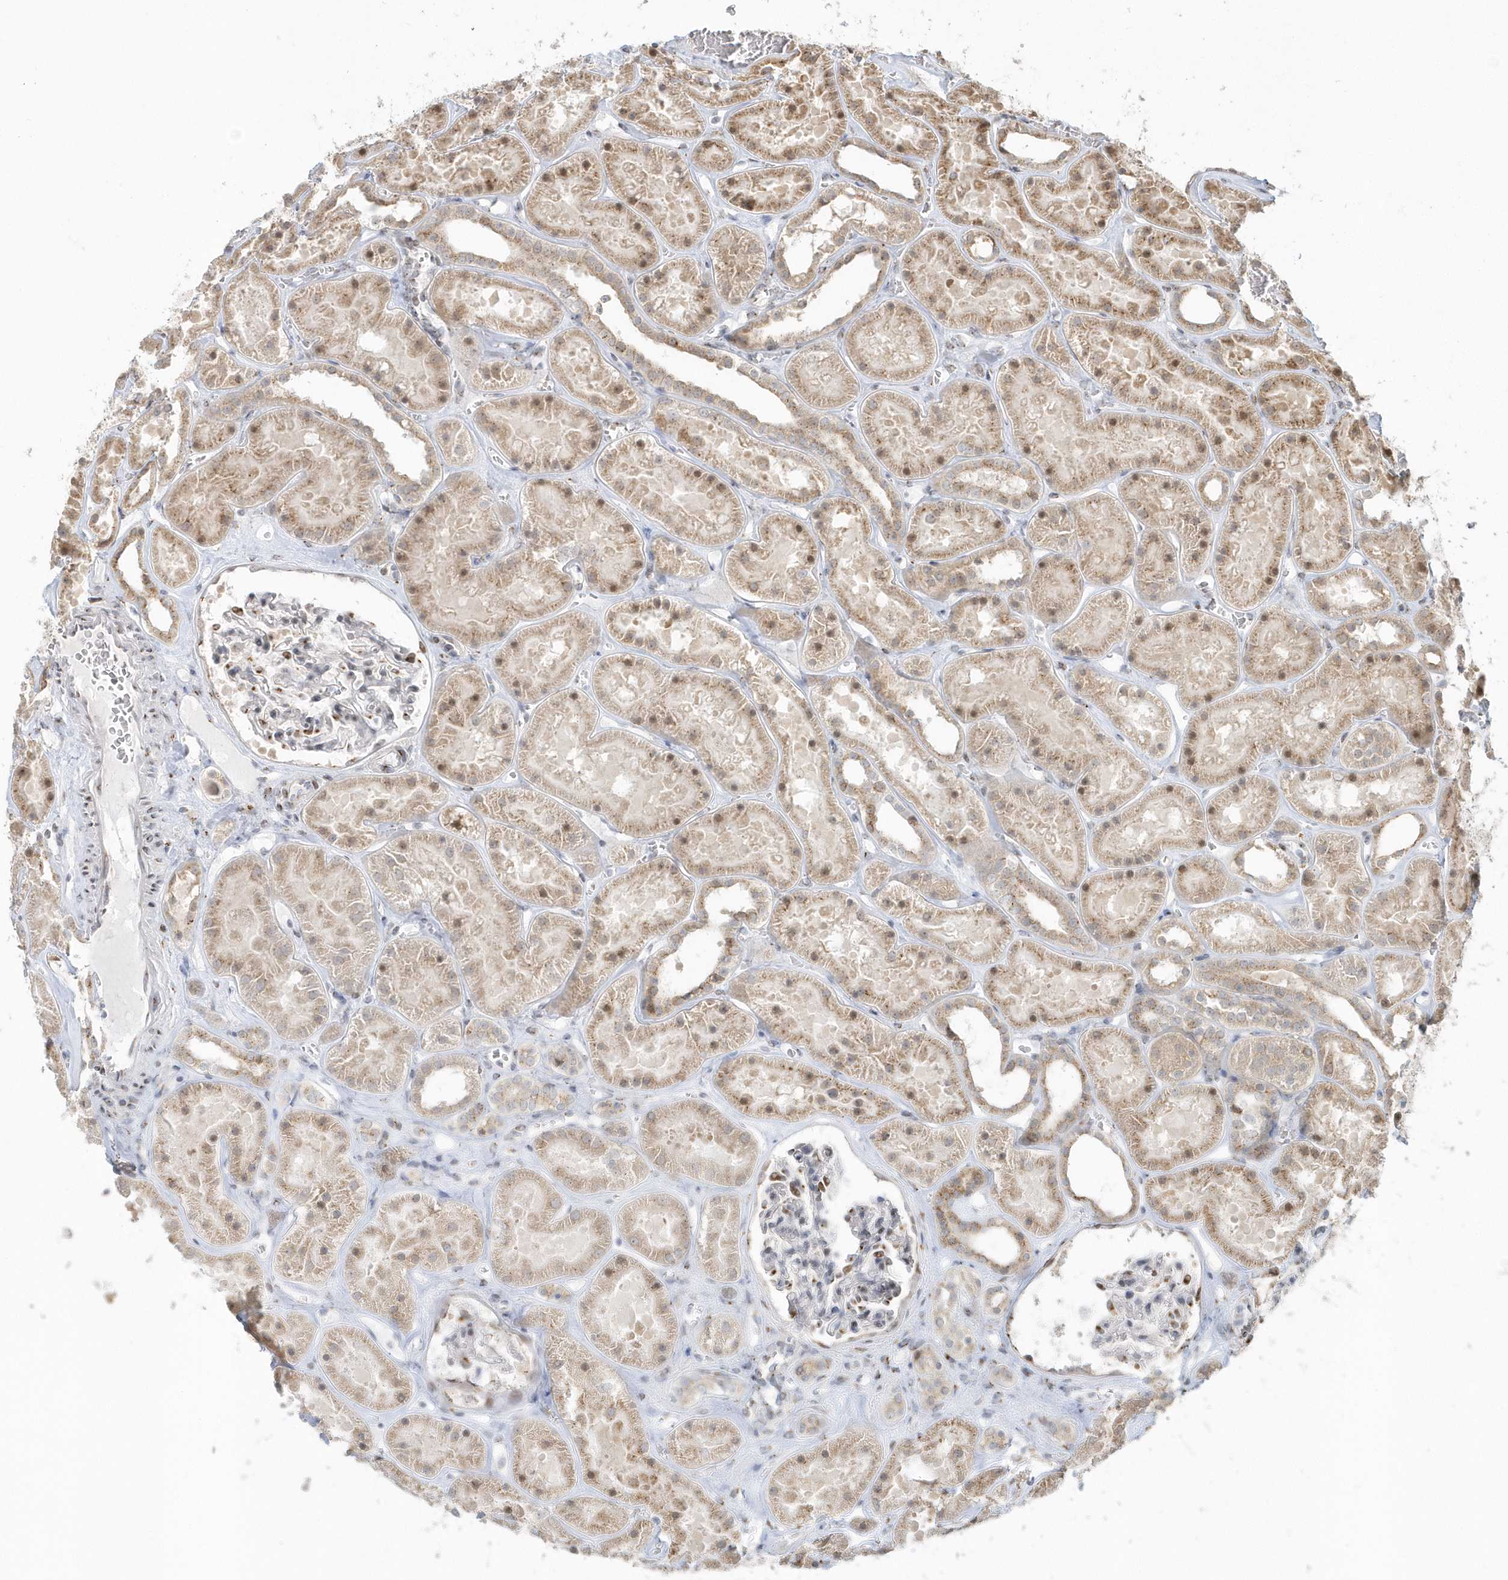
{"staining": {"intensity": "weak", "quantity": "25%-75%", "location": "cytoplasmic/membranous"}, "tissue": "kidney", "cell_type": "Cells in glomeruli", "image_type": "normal", "snomed": [{"axis": "morphology", "description": "Normal tissue, NOS"}, {"axis": "topography", "description": "Kidney"}], "caption": "IHC of benign kidney demonstrates low levels of weak cytoplasmic/membranous expression in about 25%-75% of cells in glomeruli.", "gene": "DHFR", "patient": {"sex": "female", "age": 41}}